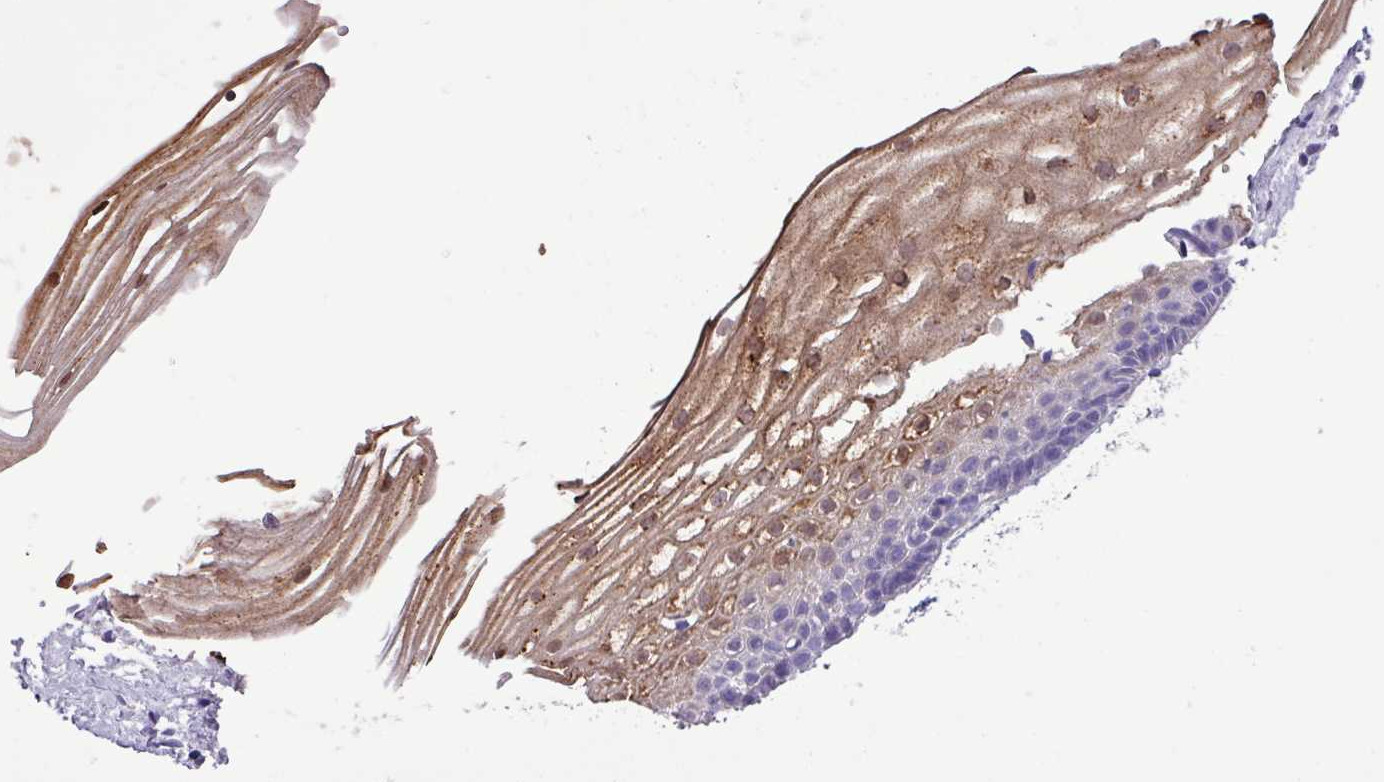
{"staining": {"intensity": "negative", "quantity": "none", "location": "none"}, "tissue": "cervix", "cell_type": "Glandular cells", "image_type": "normal", "snomed": [{"axis": "morphology", "description": "Normal tissue, NOS"}, {"axis": "topography", "description": "Cervix"}], "caption": "IHC histopathology image of unremarkable cervix: human cervix stained with DAB (3,3'-diaminobenzidine) demonstrates no significant protein expression in glandular cells. (Immunohistochemistry, brightfield microscopy, high magnification).", "gene": "MGAT4B", "patient": {"sex": "female", "age": 40}}